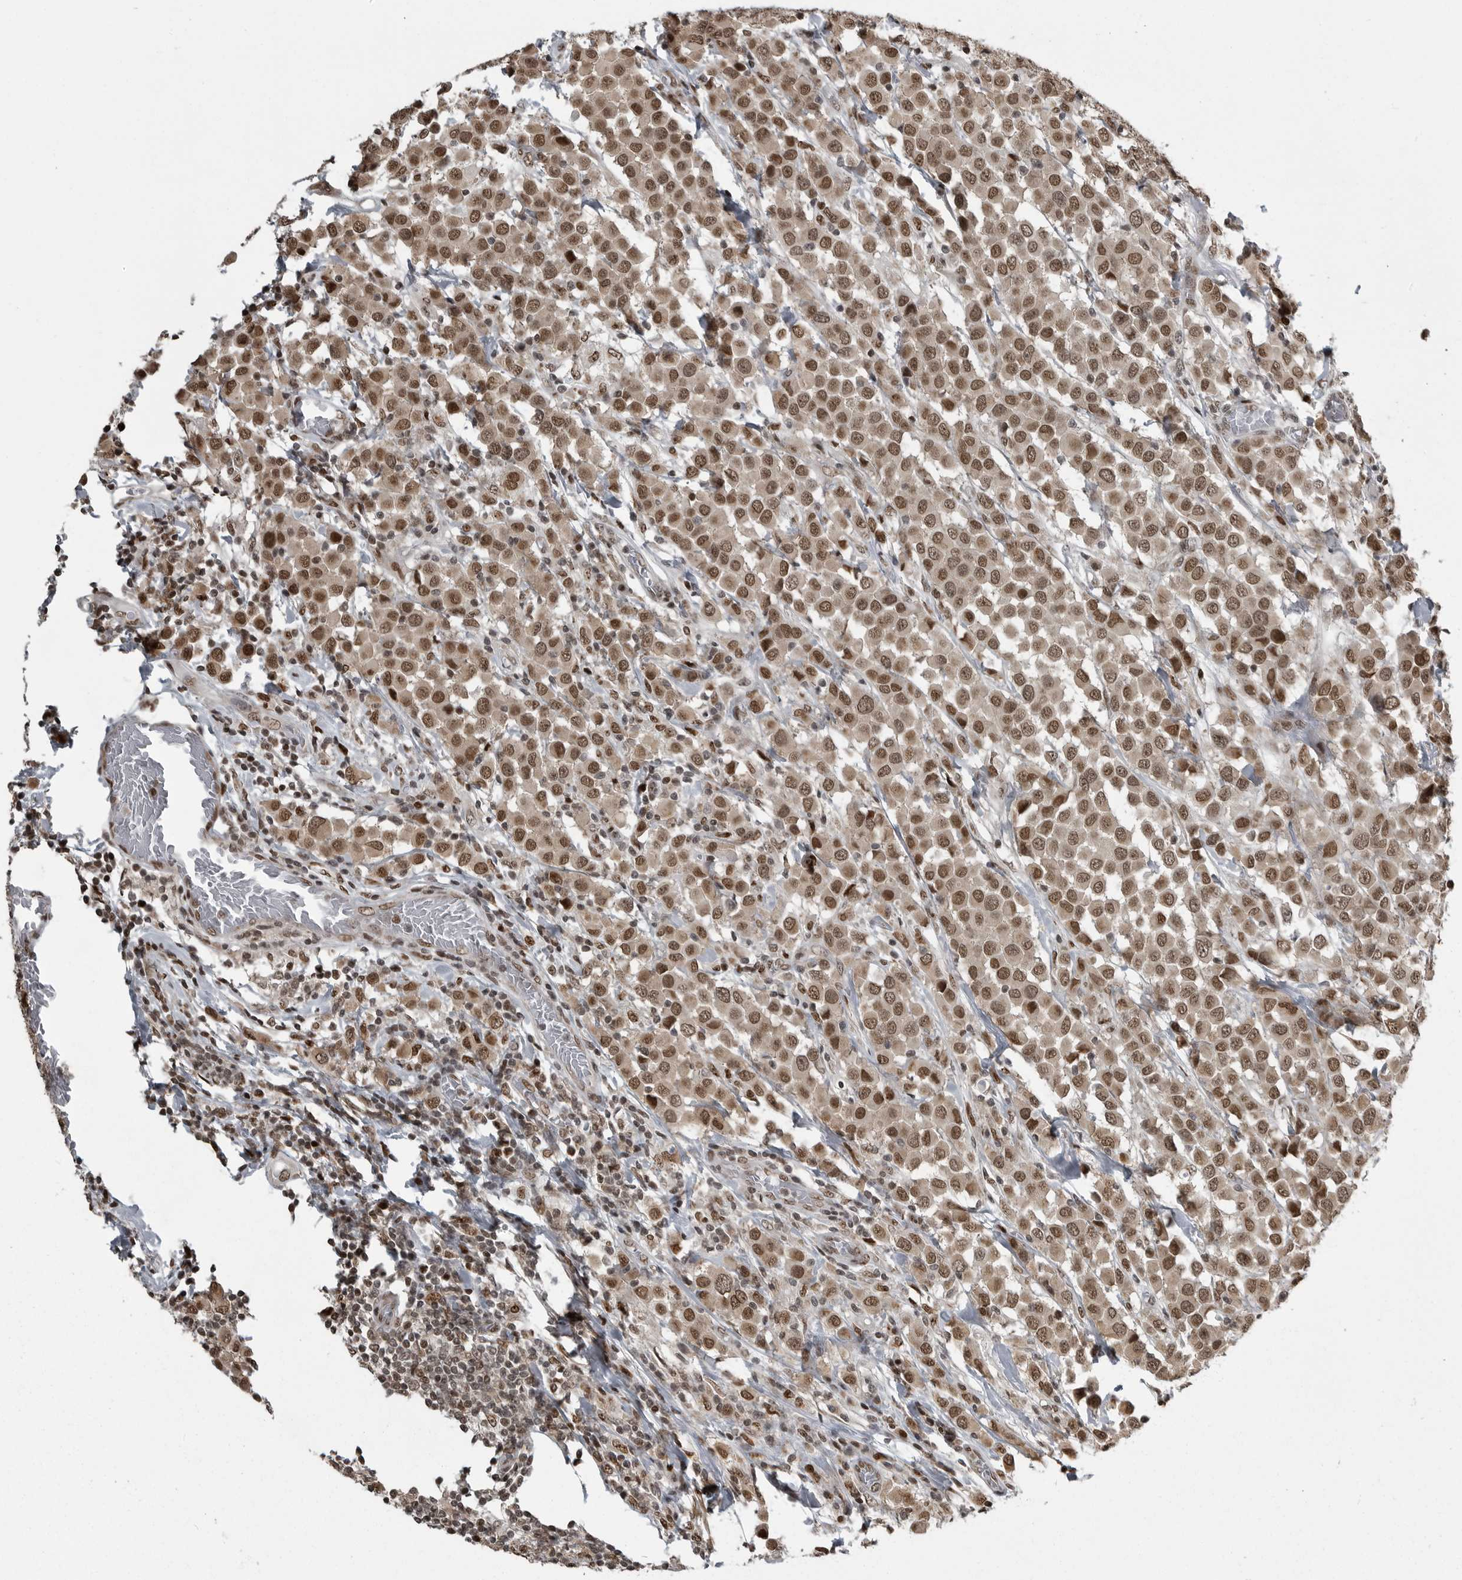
{"staining": {"intensity": "moderate", "quantity": ">75%", "location": "cytoplasmic/membranous,nuclear"}, "tissue": "breast cancer", "cell_type": "Tumor cells", "image_type": "cancer", "snomed": [{"axis": "morphology", "description": "Duct carcinoma"}, {"axis": "topography", "description": "Breast"}], "caption": "About >75% of tumor cells in breast cancer display moderate cytoplasmic/membranous and nuclear protein staining as visualized by brown immunohistochemical staining.", "gene": "YAF2", "patient": {"sex": "female", "age": 61}}